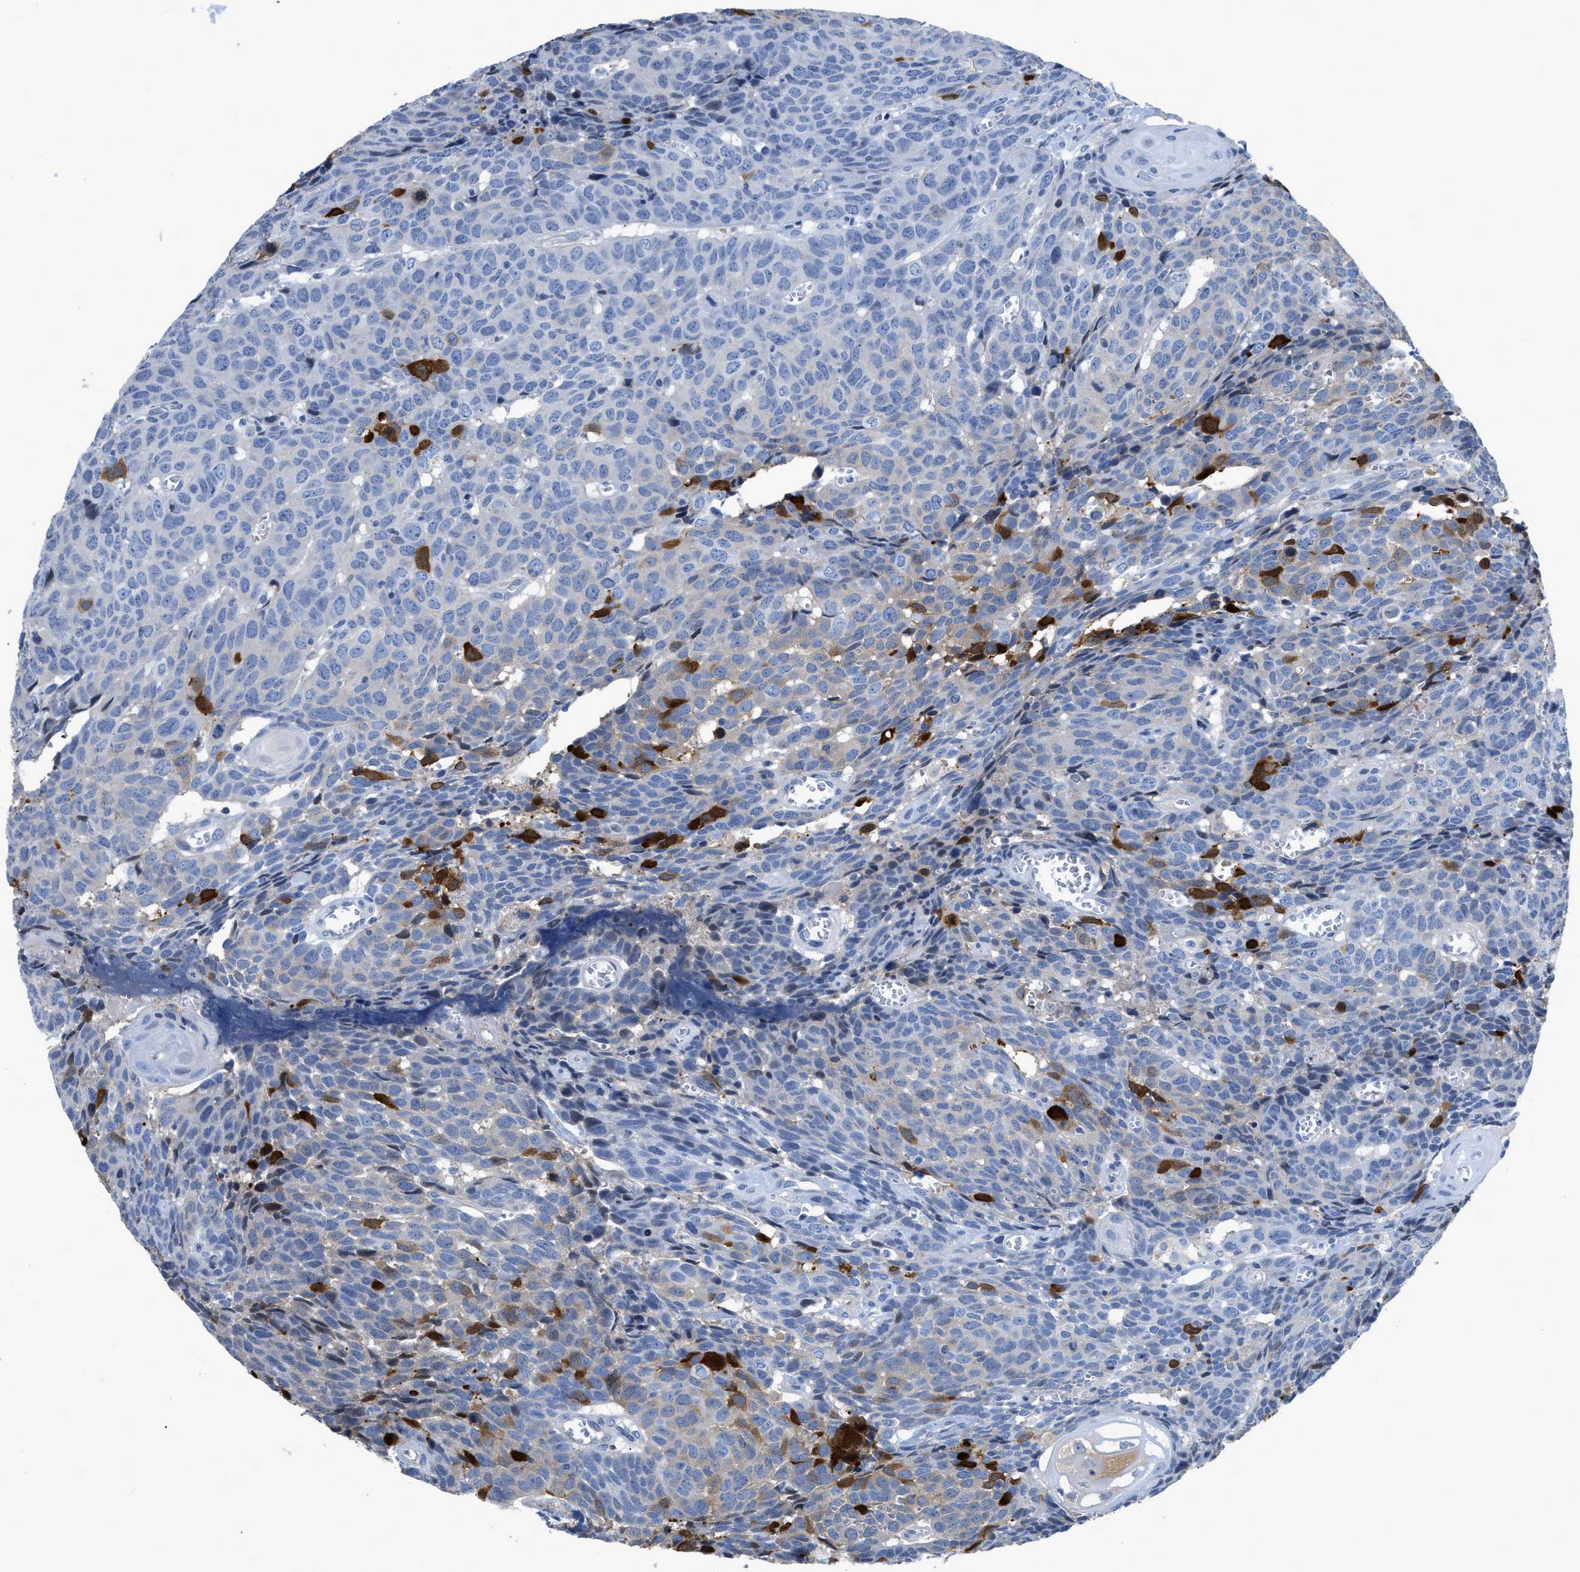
{"staining": {"intensity": "moderate", "quantity": "<25%", "location": "cytoplasmic/membranous"}, "tissue": "head and neck cancer", "cell_type": "Tumor cells", "image_type": "cancer", "snomed": [{"axis": "morphology", "description": "Squamous cell carcinoma, NOS"}, {"axis": "topography", "description": "Head-Neck"}], "caption": "Head and neck cancer tissue exhibits moderate cytoplasmic/membranous positivity in about <25% of tumor cells, visualized by immunohistochemistry. (DAB (3,3'-diaminobenzidine) IHC, brown staining for protein, blue staining for nuclei).", "gene": "CRYM", "patient": {"sex": "male", "age": 66}}